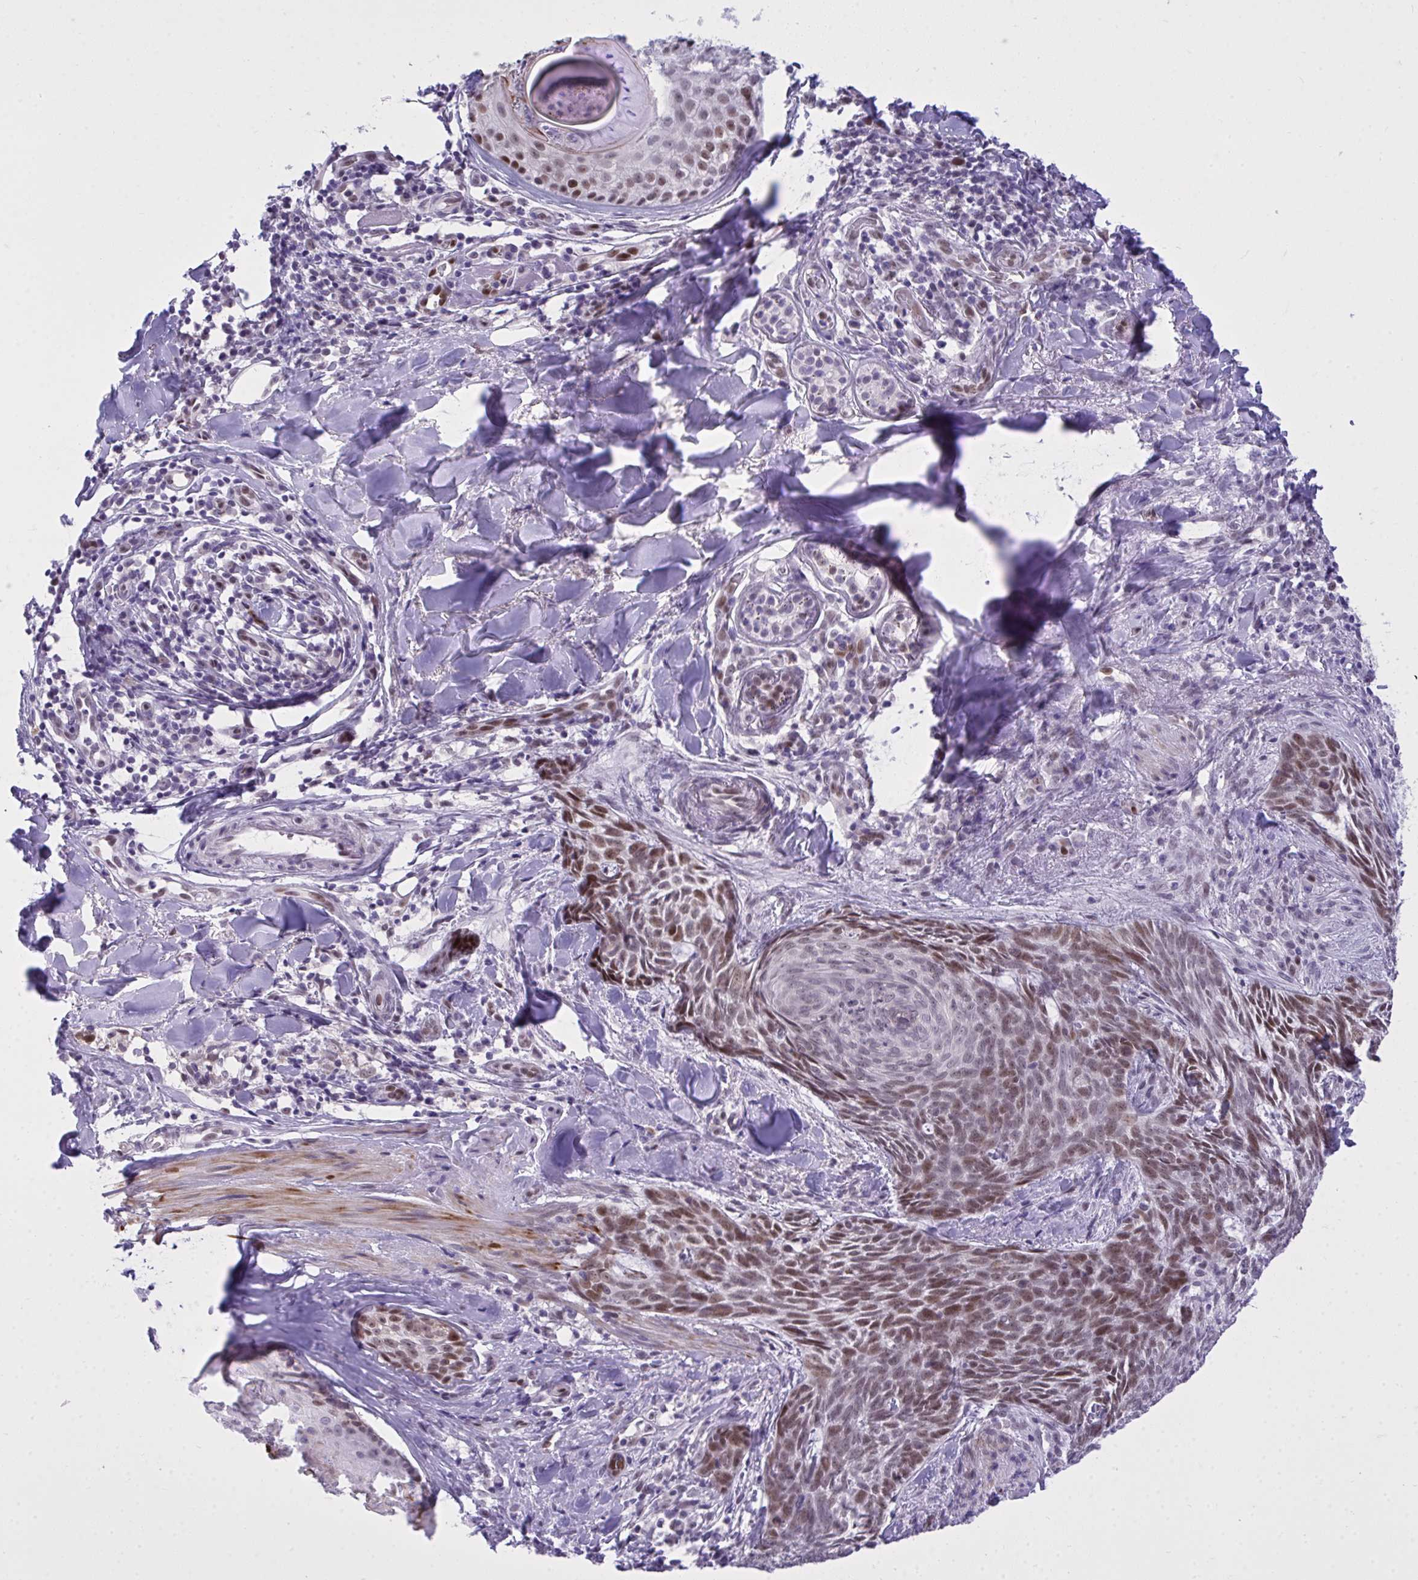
{"staining": {"intensity": "moderate", "quantity": ">75%", "location": "nuclear"}, "tissue": "skin cancer", "cell_type": "Tumor cells", "image_type": "cancer", "snomed": [{"axis": "morphology", "description": "Basal cell carcinoma"}, {"axis": "topography", "description": "Skin"}], "caption": "This is an image of IHC staining of skin cancer (basal cell carcinoma), which shows moderate staining in the nuclear of tumor cells.", "gene": "TEAD4", "patient": {"sex": "female", "age": 93}}